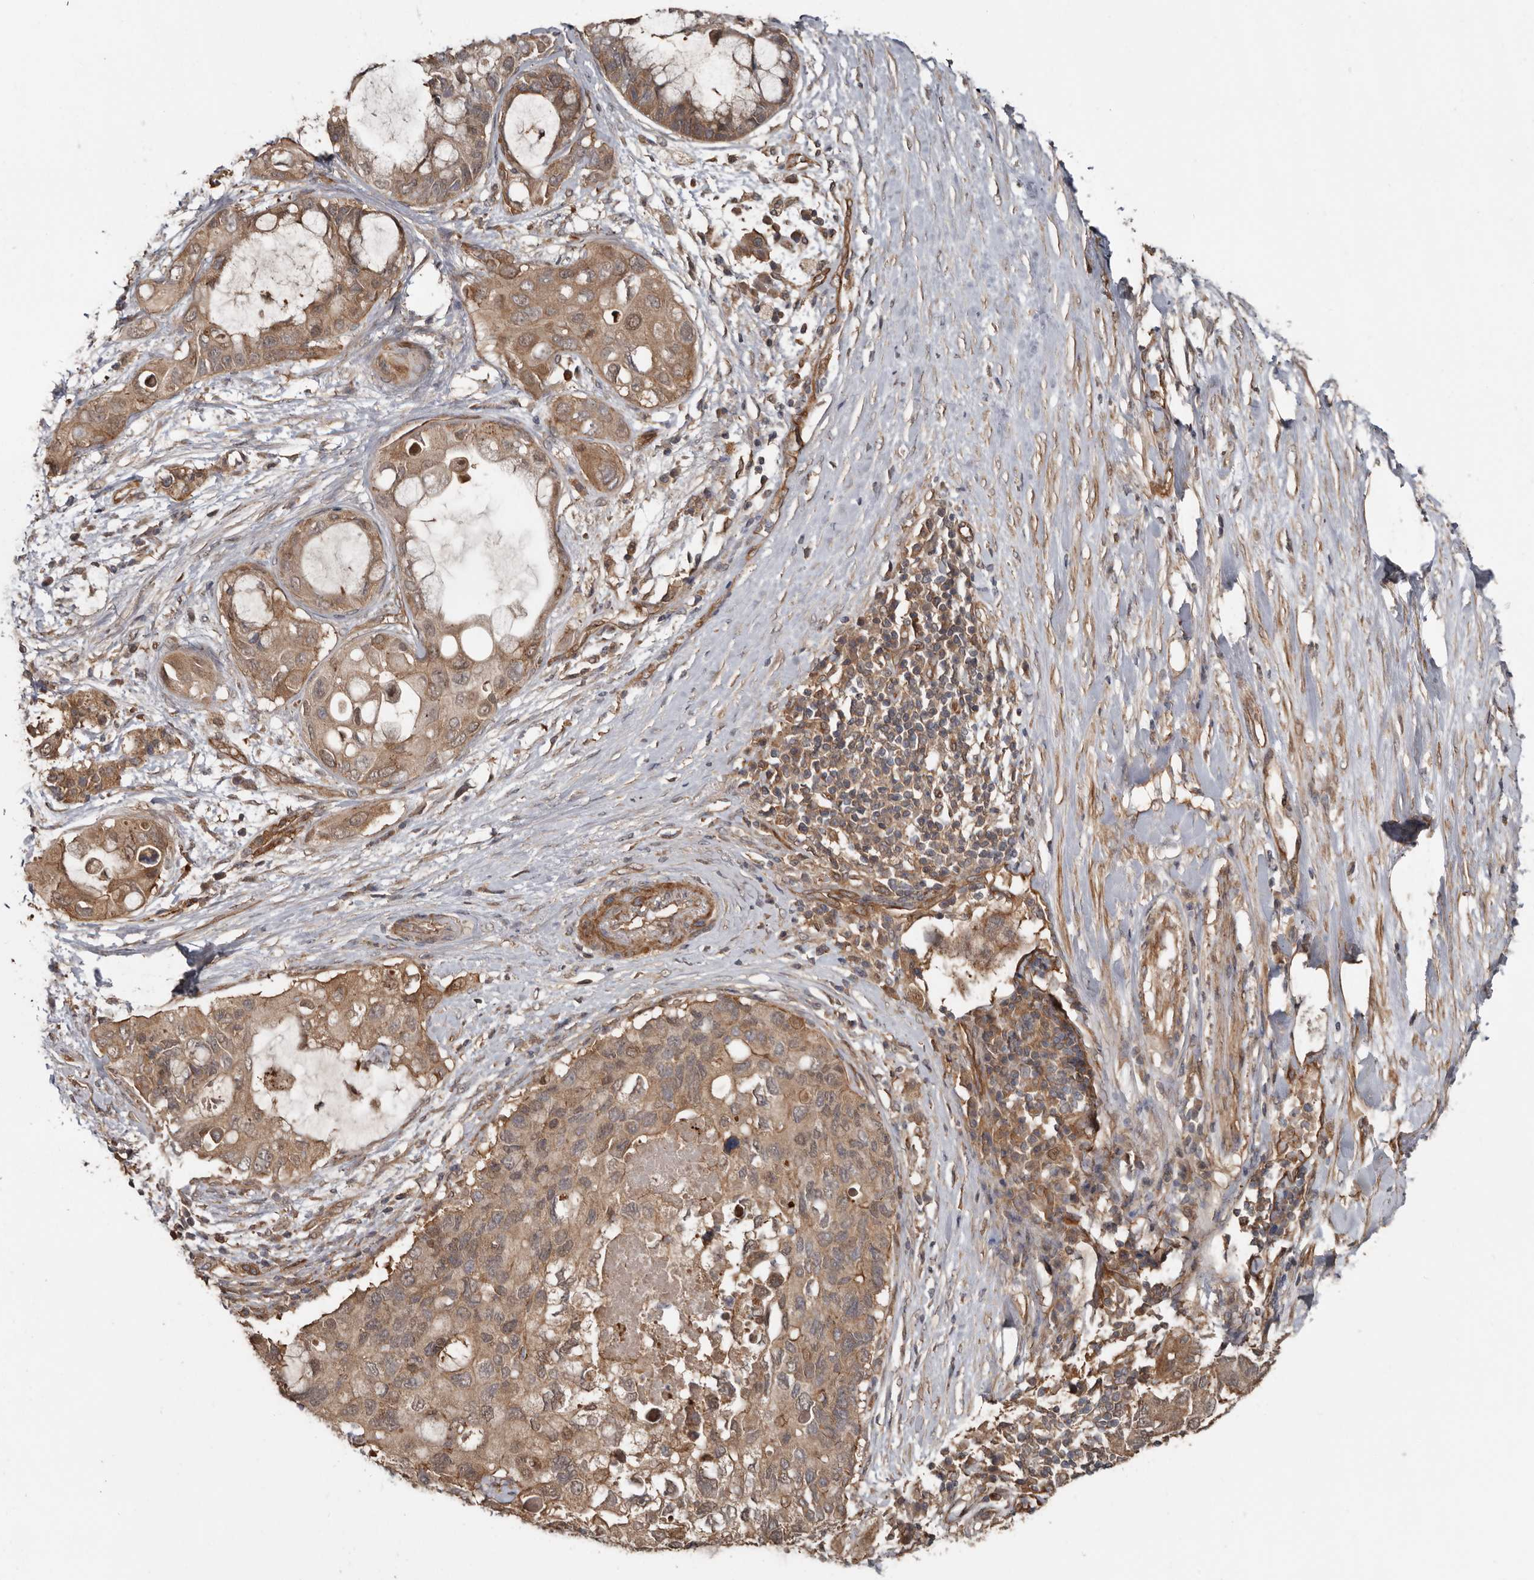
{"staining": {"intensity": "moderate", "quantity": ">75%", "location": "cytoplasmic/membranous"}, "tissue": "pancreatic cancer", "cell_type": "Tumor cells", "image_type": "cancer", "snomed": [{"axis": "morphology", "description": "Adenocarcinoma, NOS"}, {"axis": "topography", "description": "Pancreas"}], "caption": "Tumor cells demonstrate medium levels of moderate cytoplasmic/membranous expression in about >75% of cells in human pancreatic cancer. The staining was performed using DAB (3,3'-diaminobenzidine), with brown indicating positive protein expression. Nuclei are stained blue with hematoxylin.", "gene": "EXOC3L1", "patient": {"sex": "female", "age": 56}}